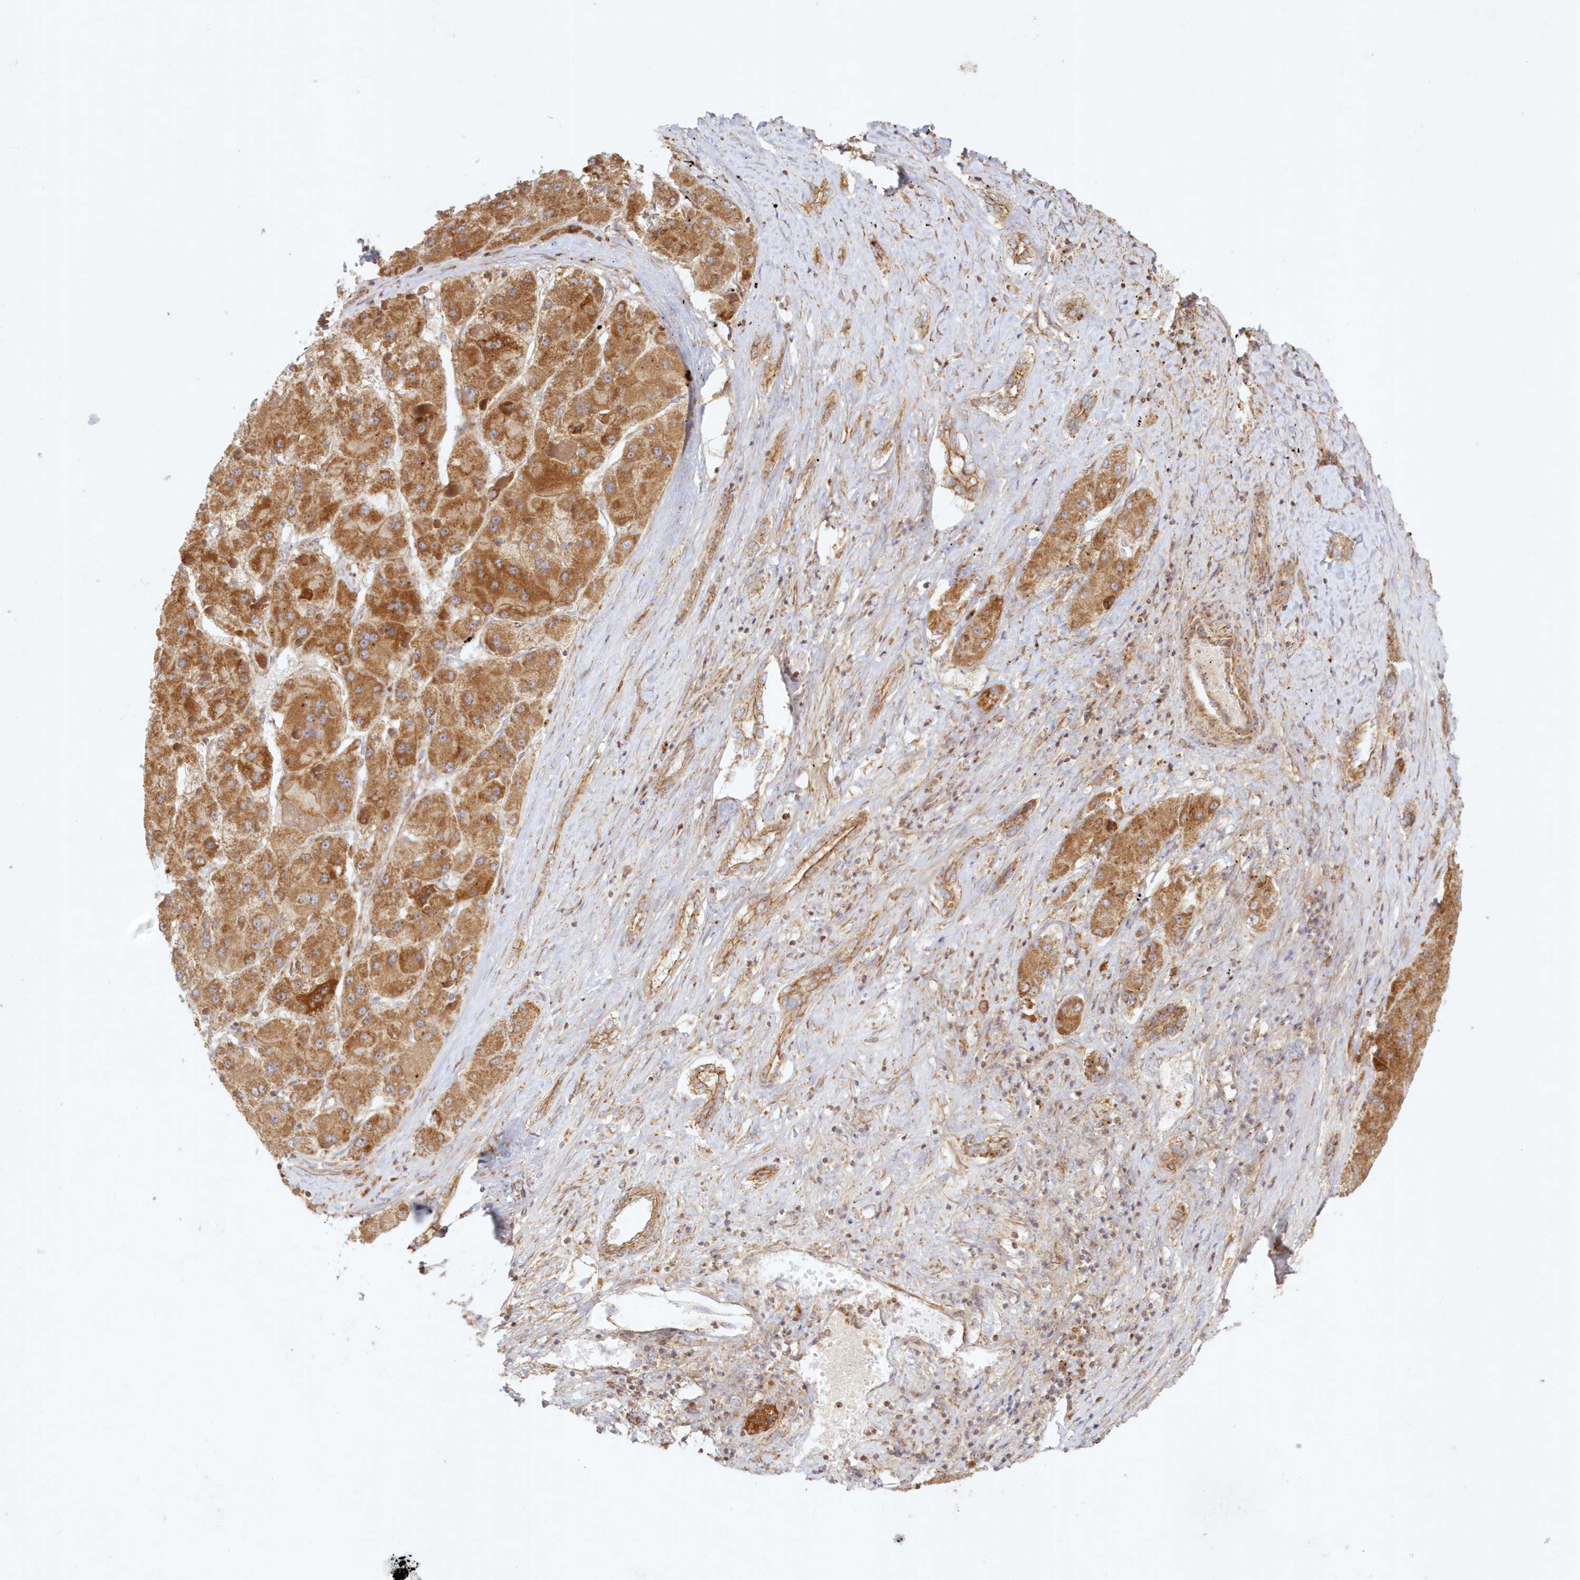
{"staining": {"intensity": "strong", "quantity": ">75%", "location": "cytoplasmic/membranous"}, "tissue": "liver cancer", "cell_type": "Tumor cells", "image_type": "cancer", "snomed": [{"axis": "morphology", "description": "Carcinoma, Hepatocellular, NOS"}, {"axis": "topography", "description": "Liver"}], "caption": "This is an image of immunohistochemistry (IHC) staining of liver hepatocellular carcinoma, which shows strong staining in the cytoplasmic/membranous of tumor cells.", "gene": "KIAA0232", "patient": {"sex": "female", "age": 73}}